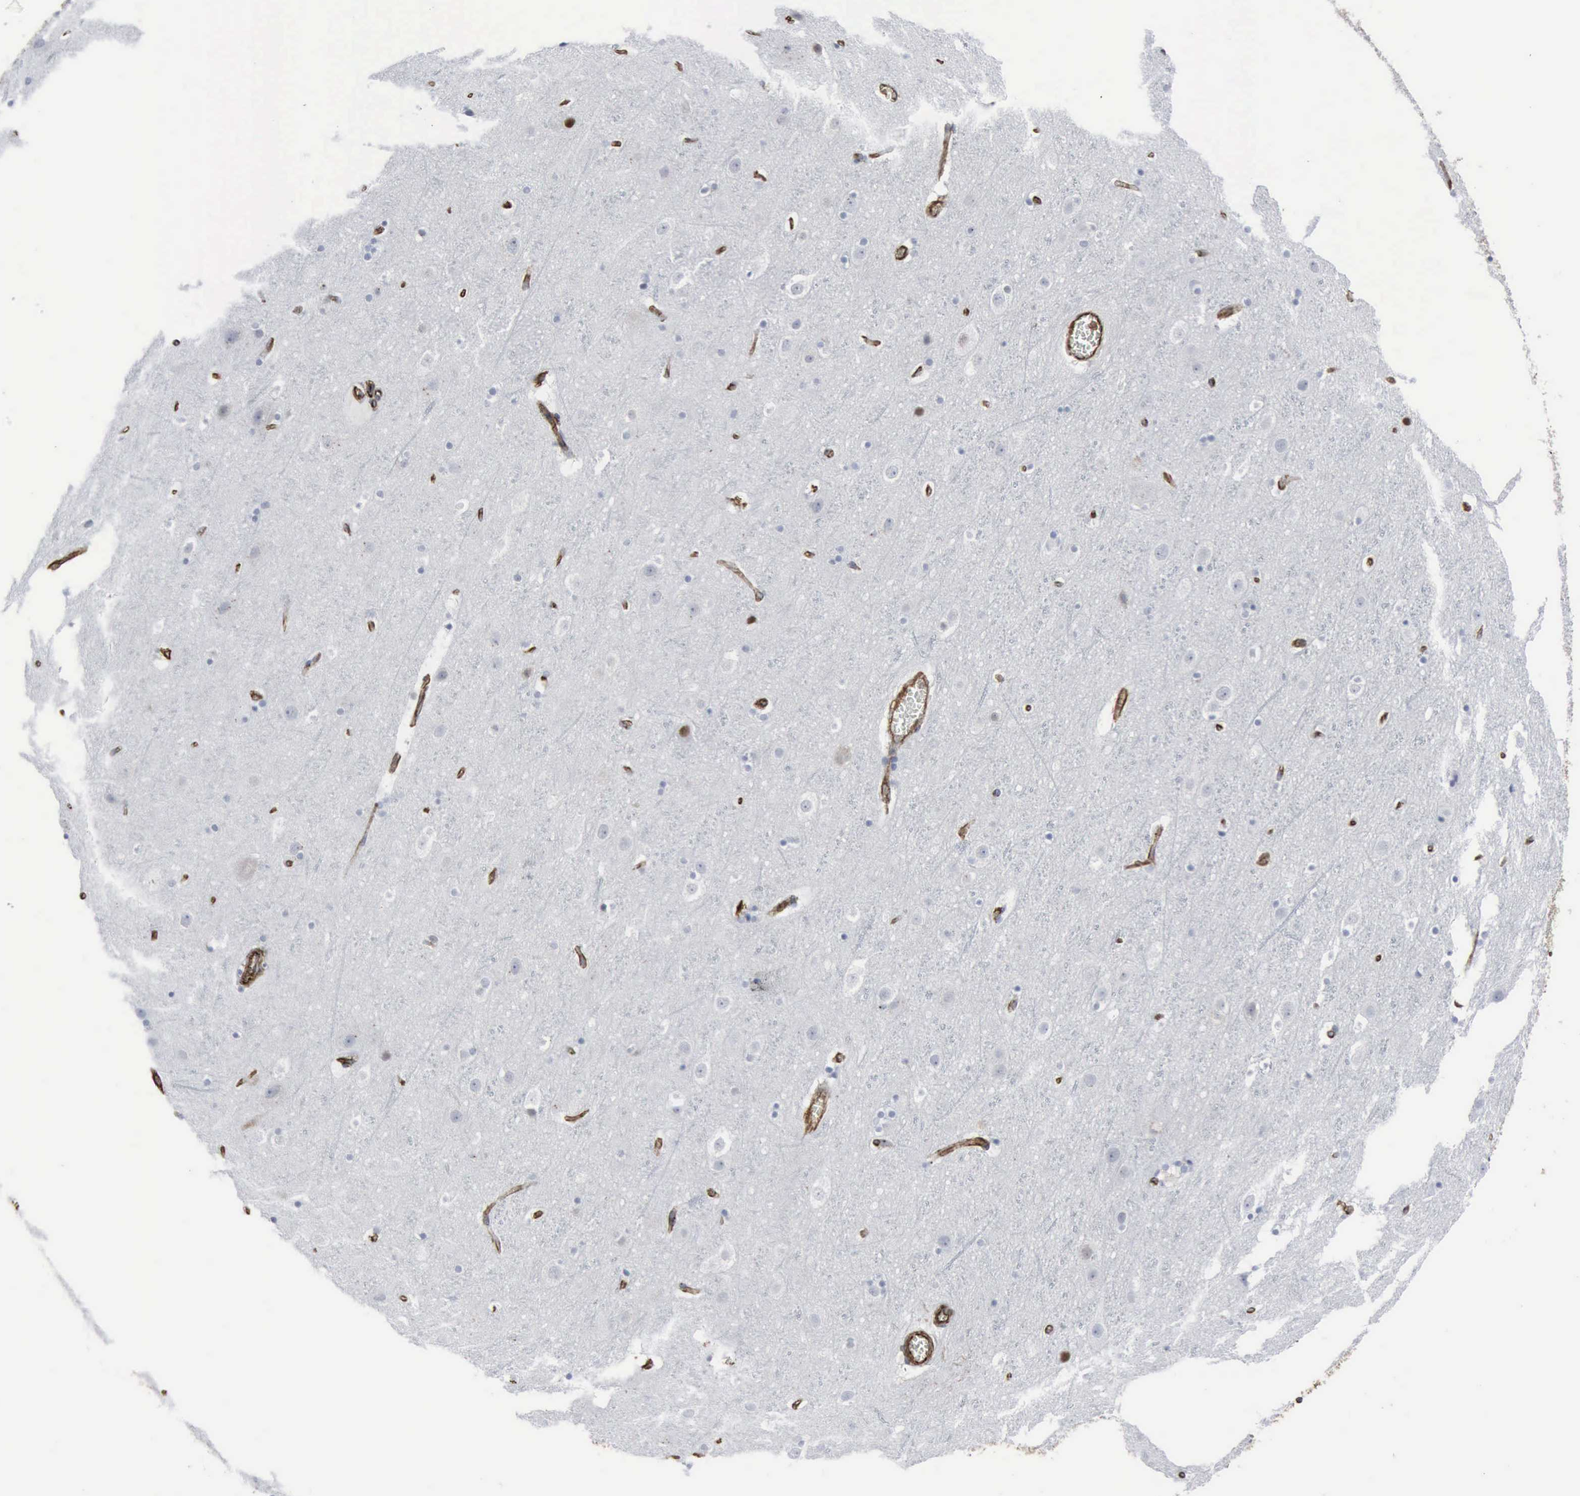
{"staining": {"intensity": "strong", "quantity": ">75%", "location": "cytoplasmic/membranous"}, "tissue": "cerebral cortex", "cell_type": "Endothelial cells", "image_type": "normal", "snomed": [{"axis": "morphology", "description": "Normal tissue, NOS"}, {"axis": "topography", "description": "Cerebral cortex"}], "caption": "Cerebral cortex stained for a protein (brown) demonstrates strong cytoplasmic/membranous positive staining in approximately >75% of endothelial cells.", "gene": "CCNE1", "patient": {"sex": "male", "age": 45}}